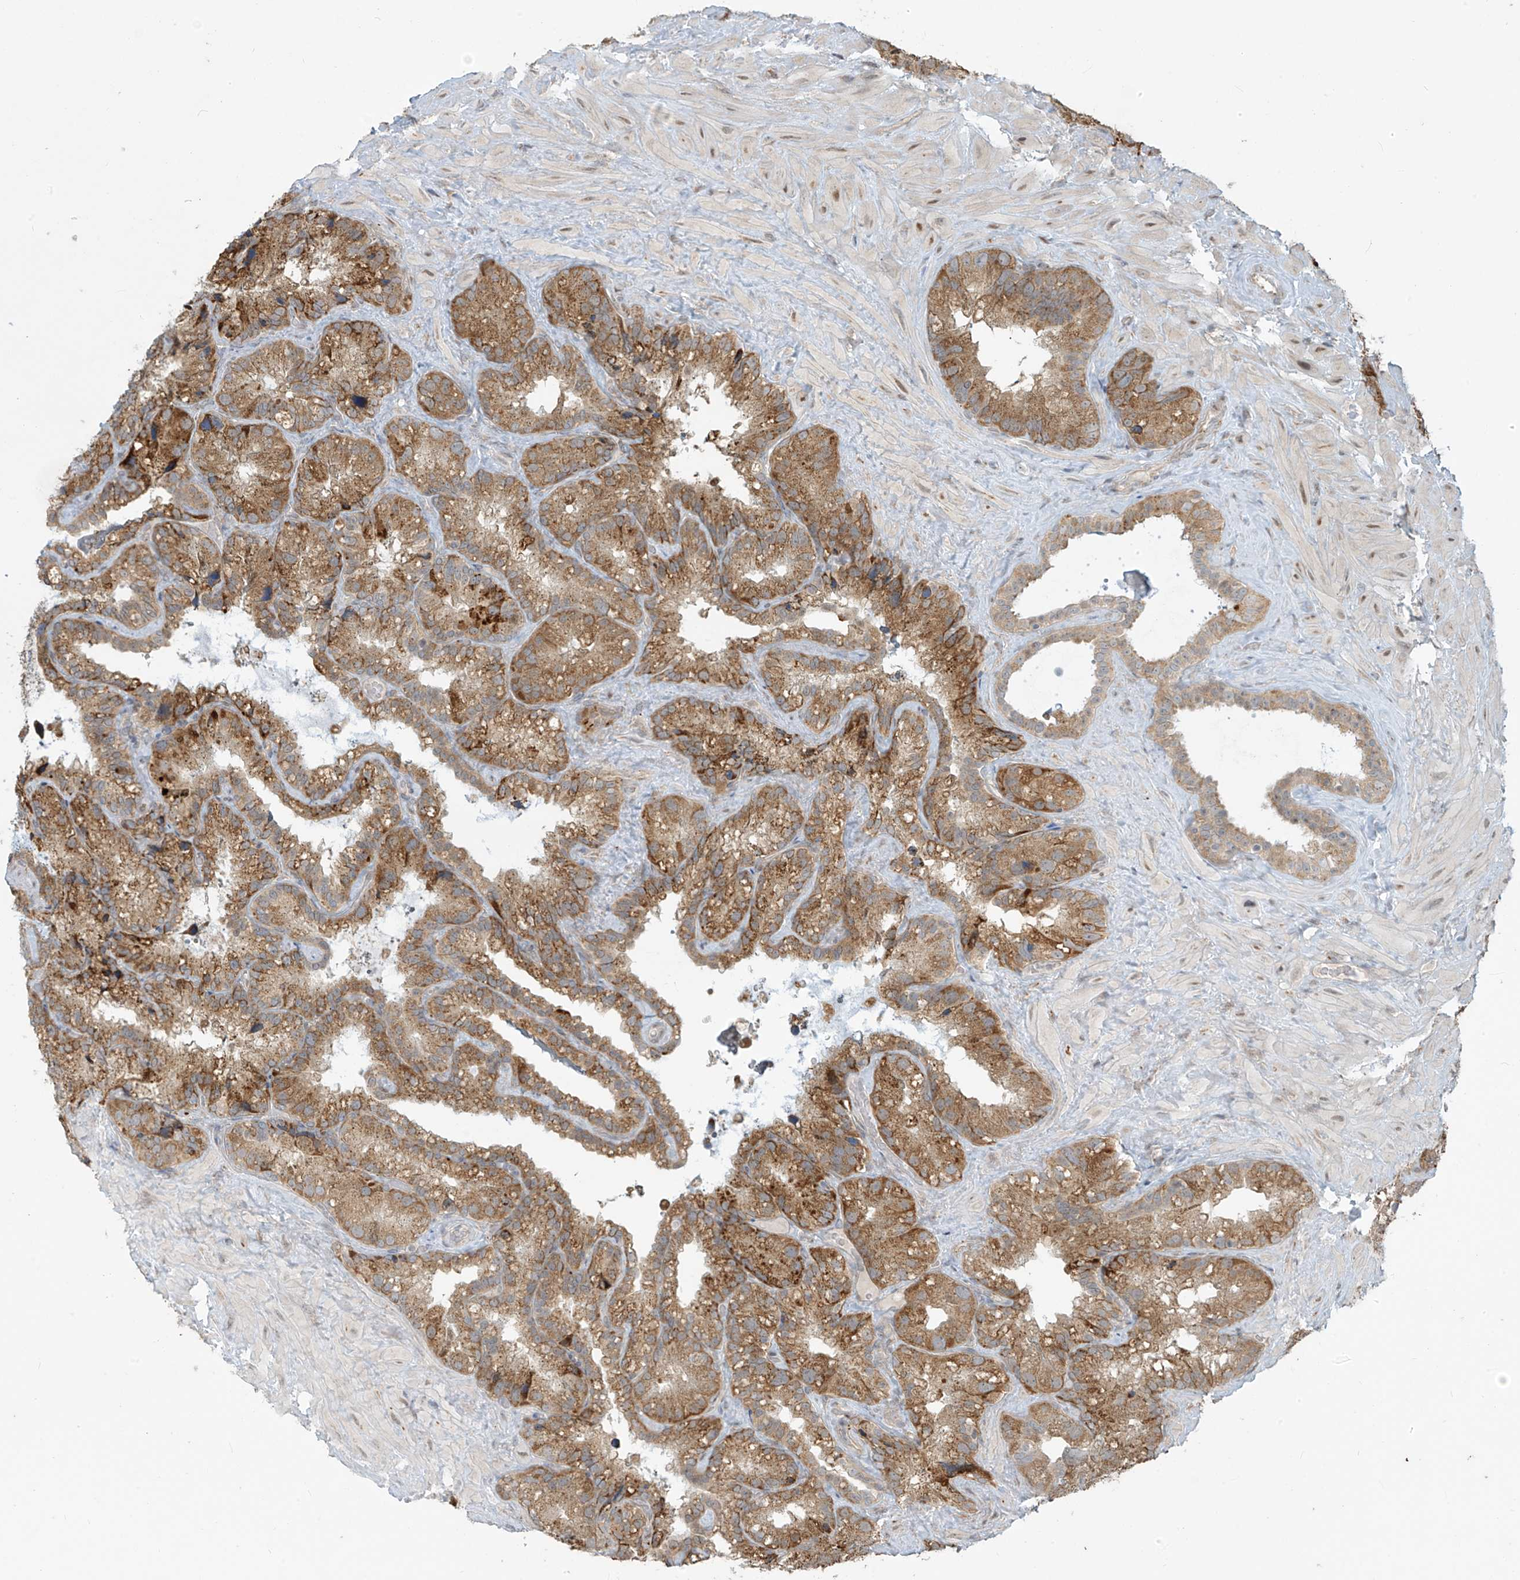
{"staining": {"intensity": "moderate", "quantity": ">75%", "location": "cytoplasmic/membranous"}, "tissue": "seminal vesicle", "cell_type": "Glandular cells", "image_type": "normal", "snomed": [{"axis": "morphology", "description": "Normal tissue, NOS"}, {"axis": "topography", "description": "Prostate"}, {"axis": "topography", "description": "Seminal veicle"}], "caption": "Protein analysis of normal seminal vesicle displays moderate cytoplasmic/membranous expression in about >75% of glandular cells.", "gene": "PLEKHM3", "patient": {"sex": "male", "age": 68}}